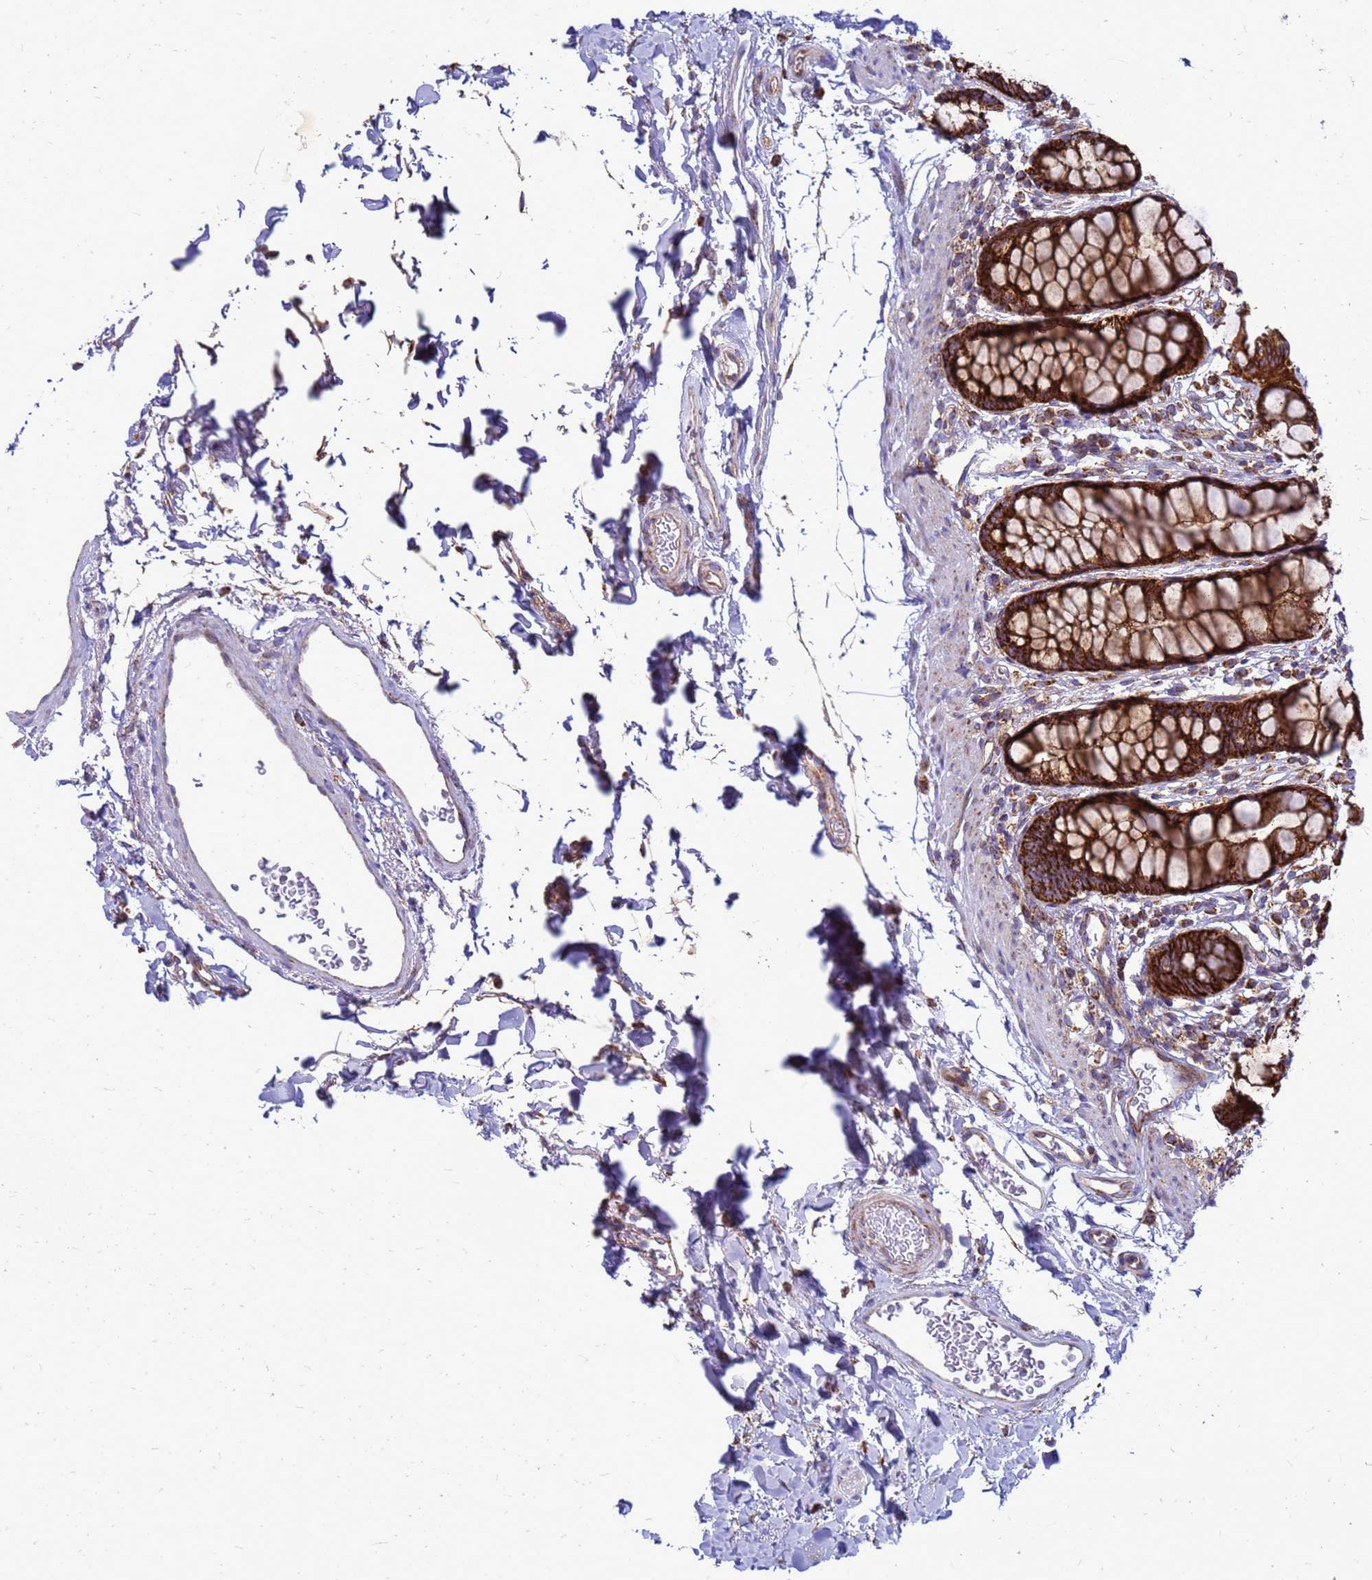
{"staining": {"intensity": "strong", "quantity": ">75%", "location": "cytoplasmic/membranous"}, "tissue": "rectum", "cell_type": "Glandular cells", "image_type": "normal", "snomed": [{"axis": "morphology", "description": "Normal tissue, NOS"}, {"axis": "topography", "description": "Rectum"}], "caption": "Immunohistochemistry of benign human rectum shows high levels of strong cytoplasmic/membranous expression in approximately >75% of glandular cells.", "gene": "FSTL4", "patient": {"sex": "female", "age": 65}}